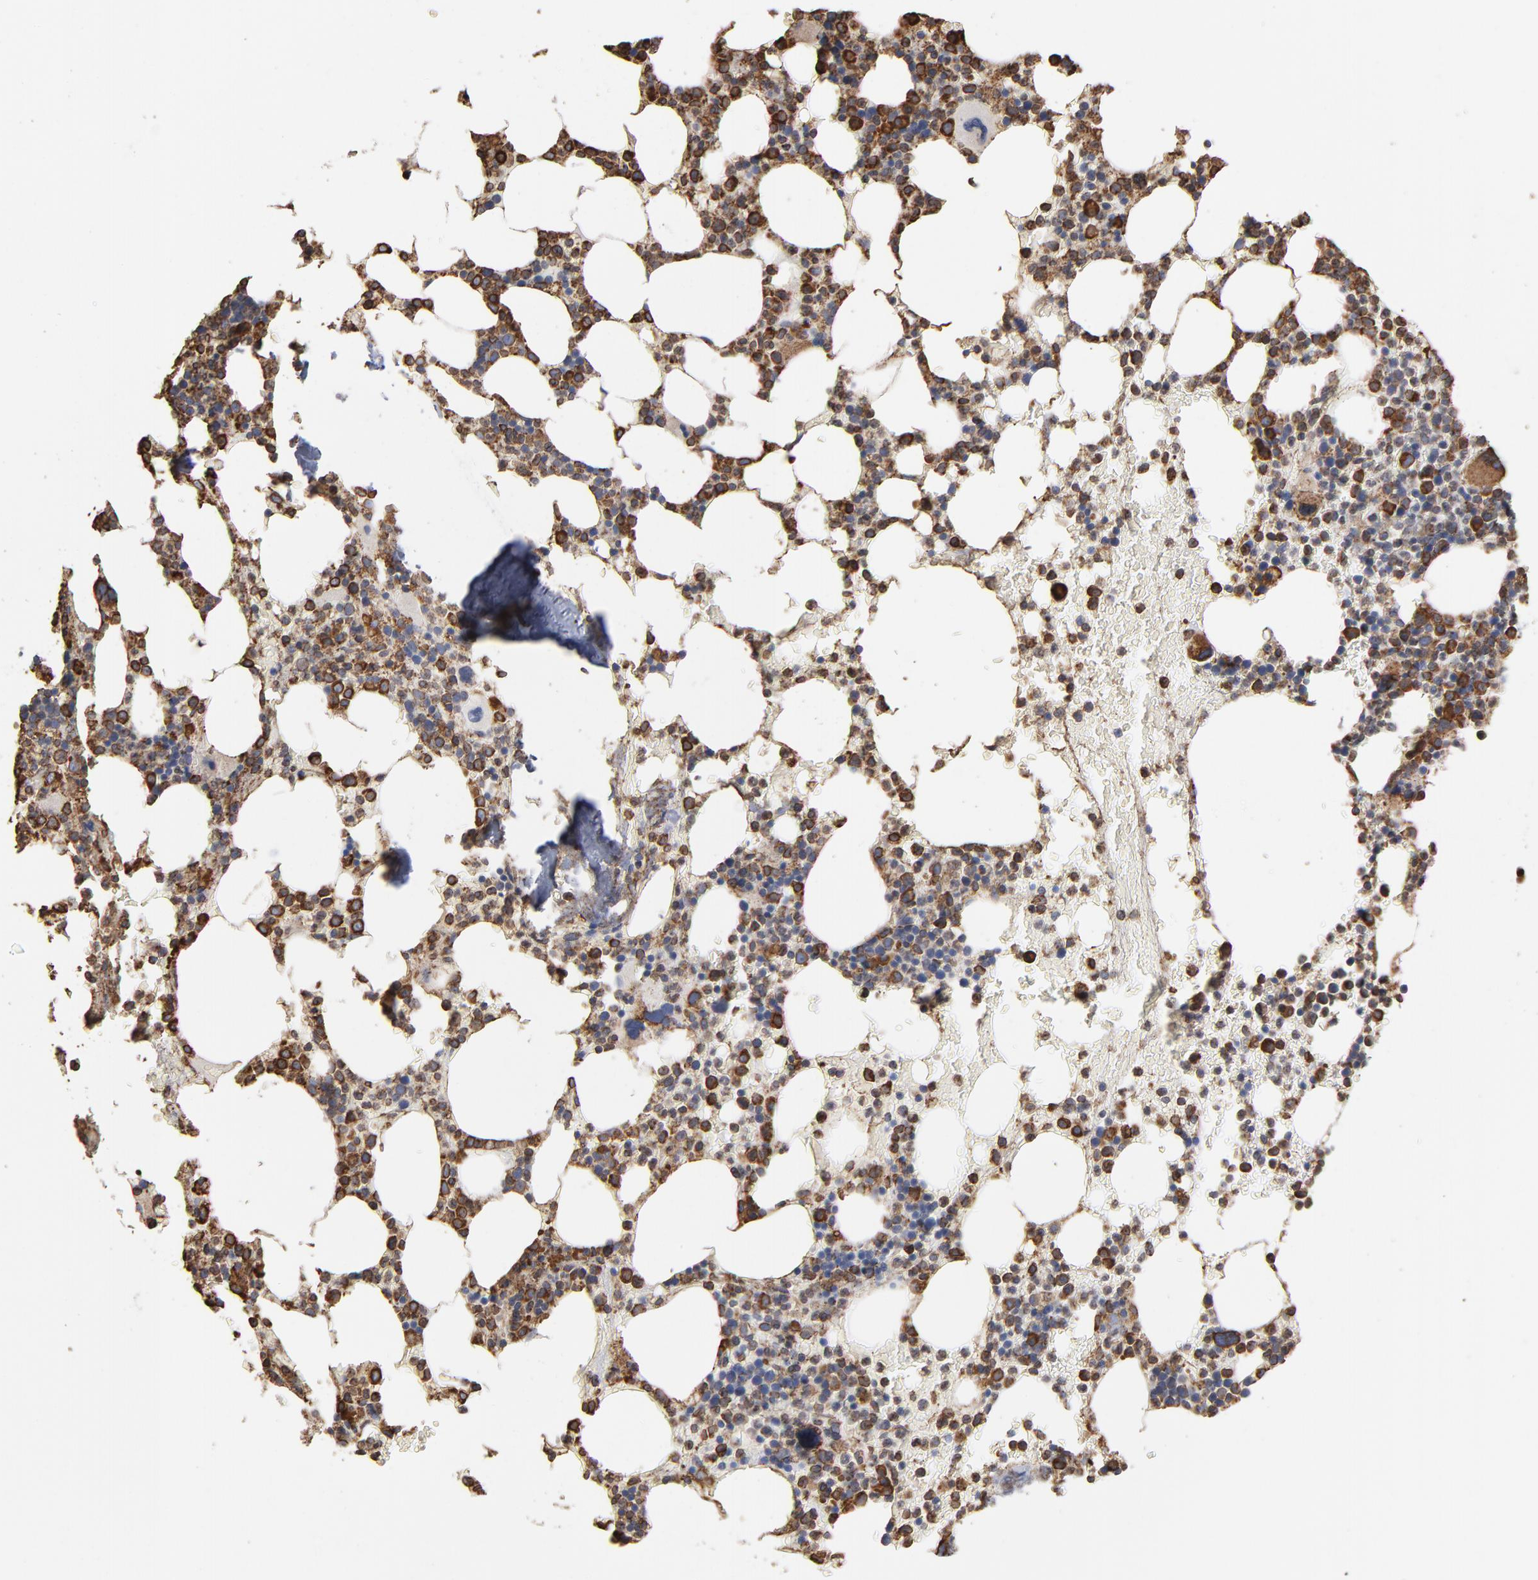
{"staining": {"intensity": "strong", "quantity": "25%-75%", "location": "cytoplasmic/membranous"}, "tissue": "bone marrow", "cell_type": "Hematopoietic cells", "image_type": "normal", "snomed": [{"axis": "morphology", "description": "Normal tissue, NOS"}, {"axis": "topography", "description": "Bone marrow"}], "caption": "The immunohistochemical stain highlights strong cytoplasmic/membranous positivity in hematopoietic cells of benign bone marrow.", "gene": "PDIA3", "patient": {"sex": "female", "age": 66}}